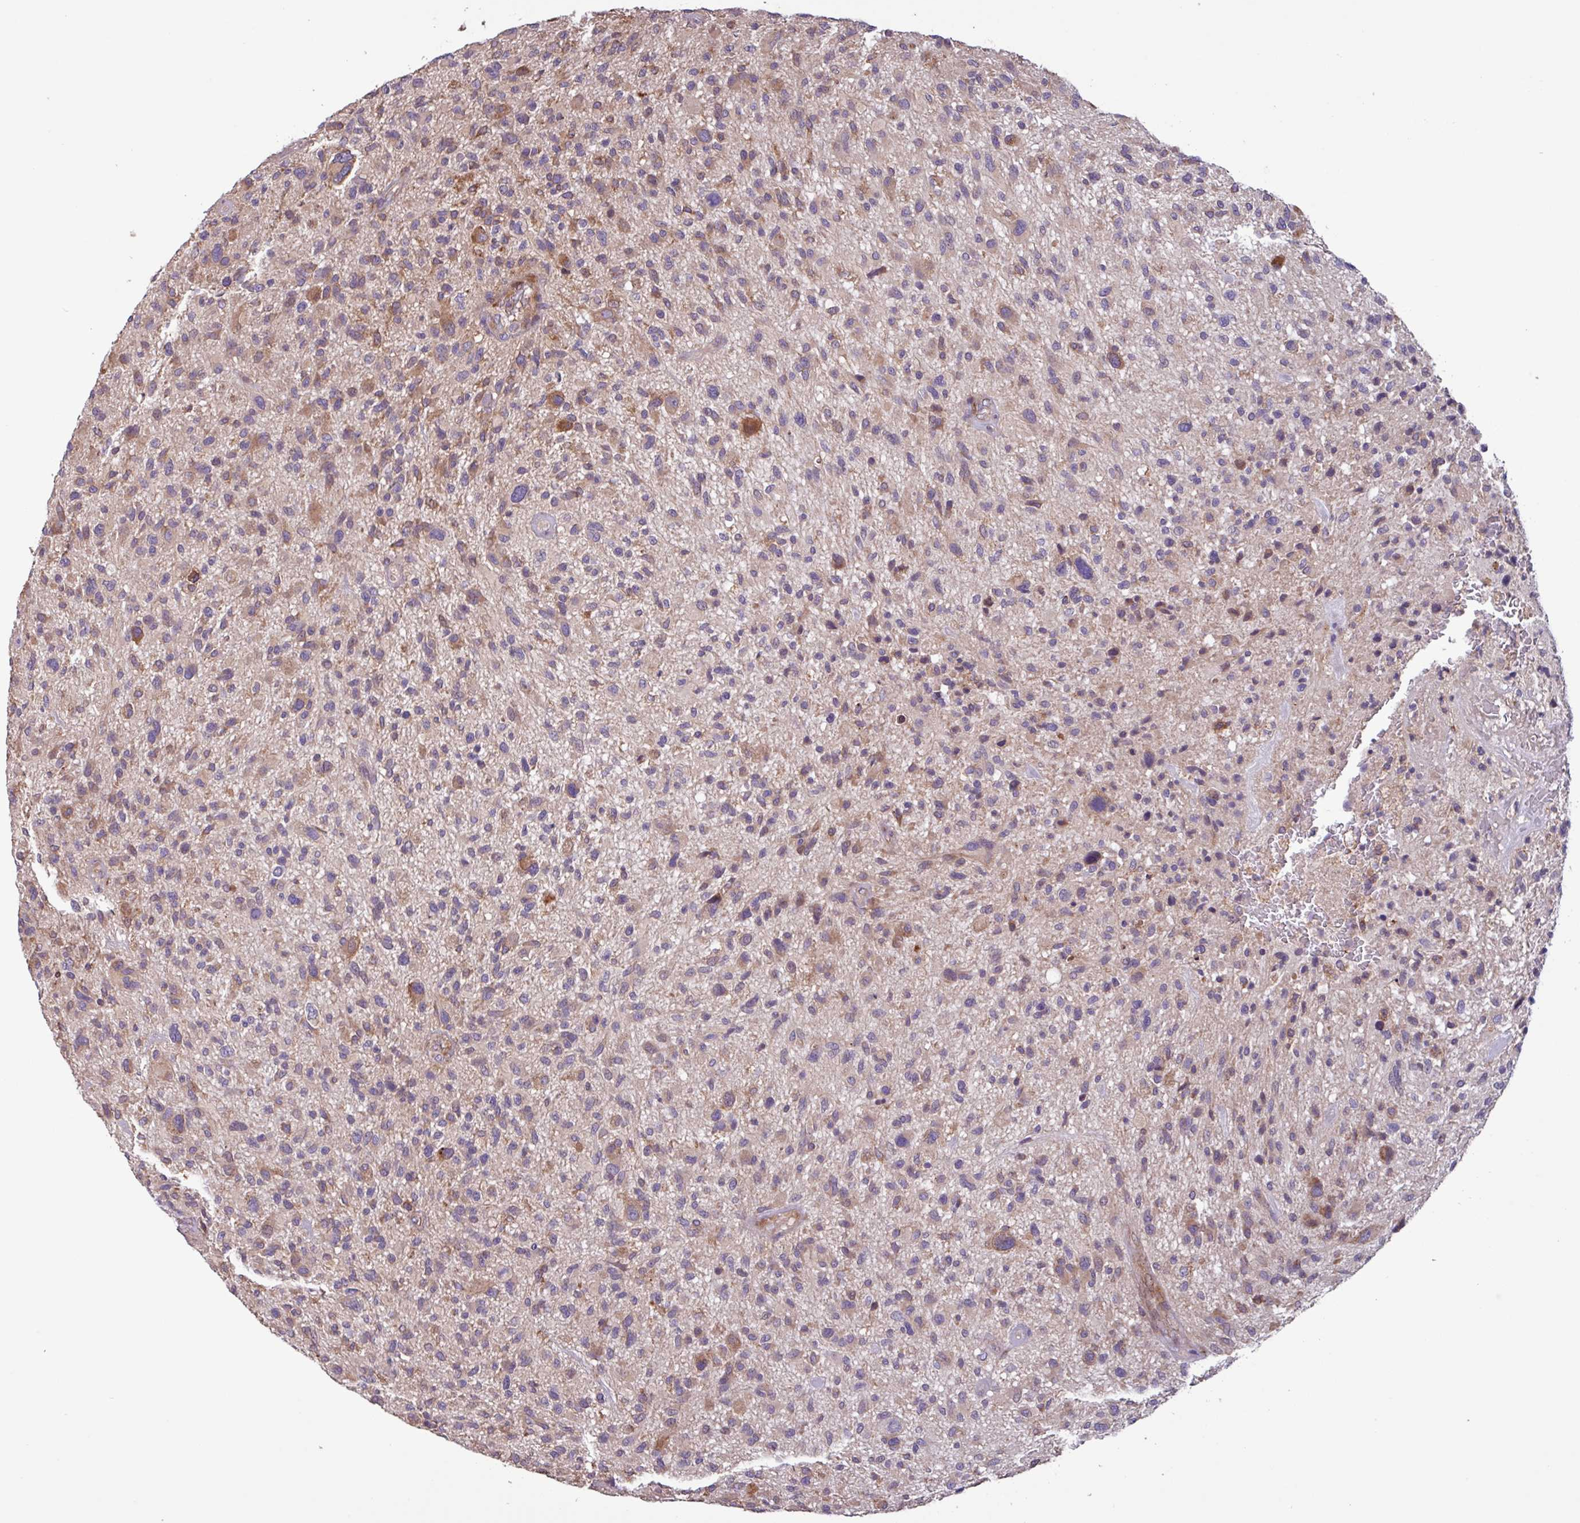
{"staining": {"intensity": "moderate", "quantity": ">75%", "location": "cytoplasmic/membranous"}, "tissue": "glioma", "cell_type": "Tumor cells", "image_type": "cancer", "snomed": [{"axis": "morphology", "description": "Glioma, malignant, High grade"}, {"axis": "topography", "description": "Brain"}], "caption": "A high-resolution micrograph shows IHC staining of malignant glioma (high-grade), which displays moderate cytoplasmic/membranous expression in about >75% of tumor cells.", "gene": "PTPRQ", "patient": {"sex": "male", "age": 47}}